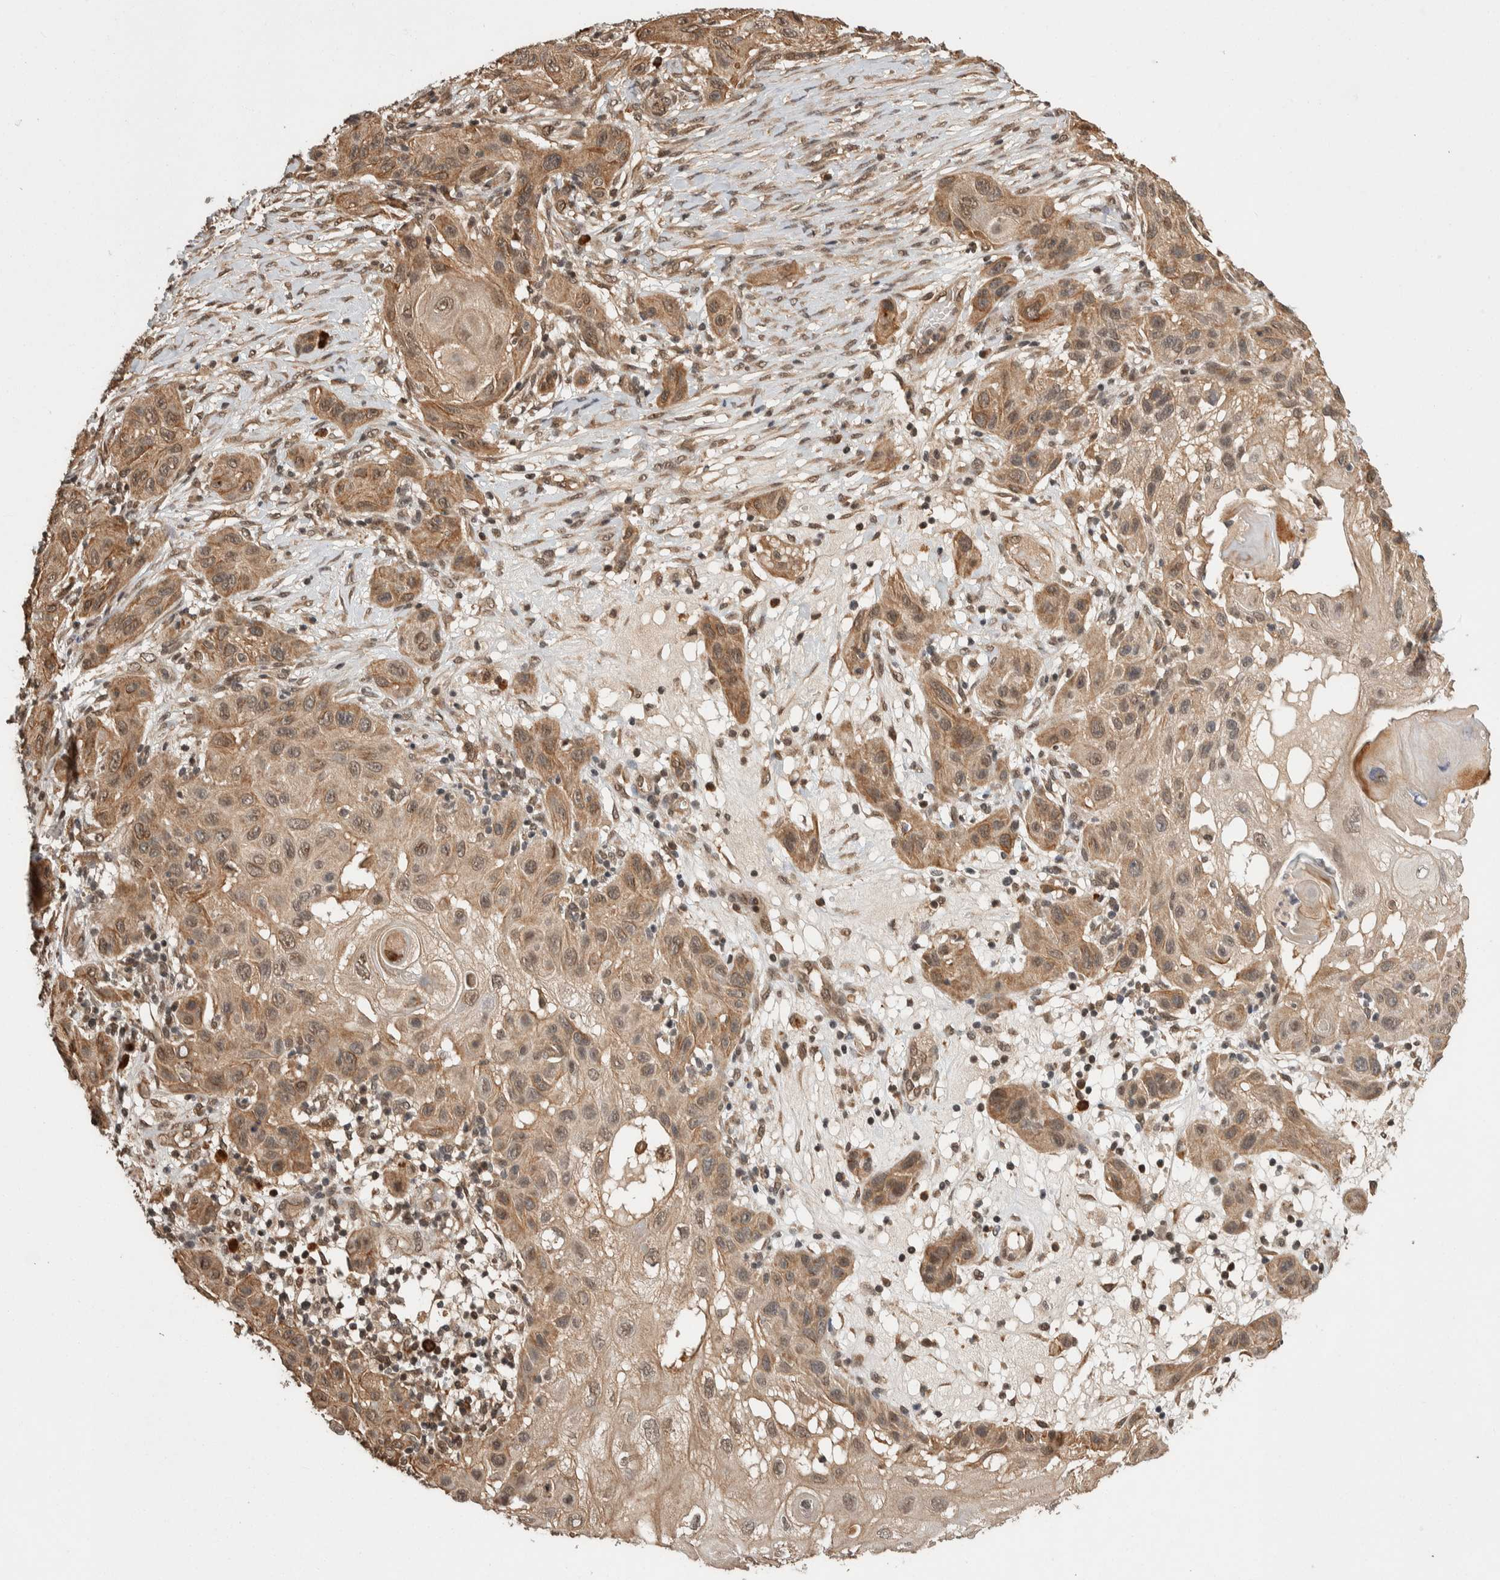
{"staining": {"intensity": "moderate", "quantity": ">75%", "location": "cytoplasmic/membranous"}, "tissue": "skin cancer", "cell_type": "Tumor cells", "image_type": "cancer", "snomed": [{"axis": "morphology", "description": "Squamous cell carcinoma, NOS"}, {"axis": "topography", "description": "Skin"}], "caption": "Protein expression by immunohistochemistry displays moderate cytoplasmic/membranous staining in approximately >75% of tumor cells in skin cancer.", "gene": "ZNF592", "patient": {"sex": "female", "age": 96}}